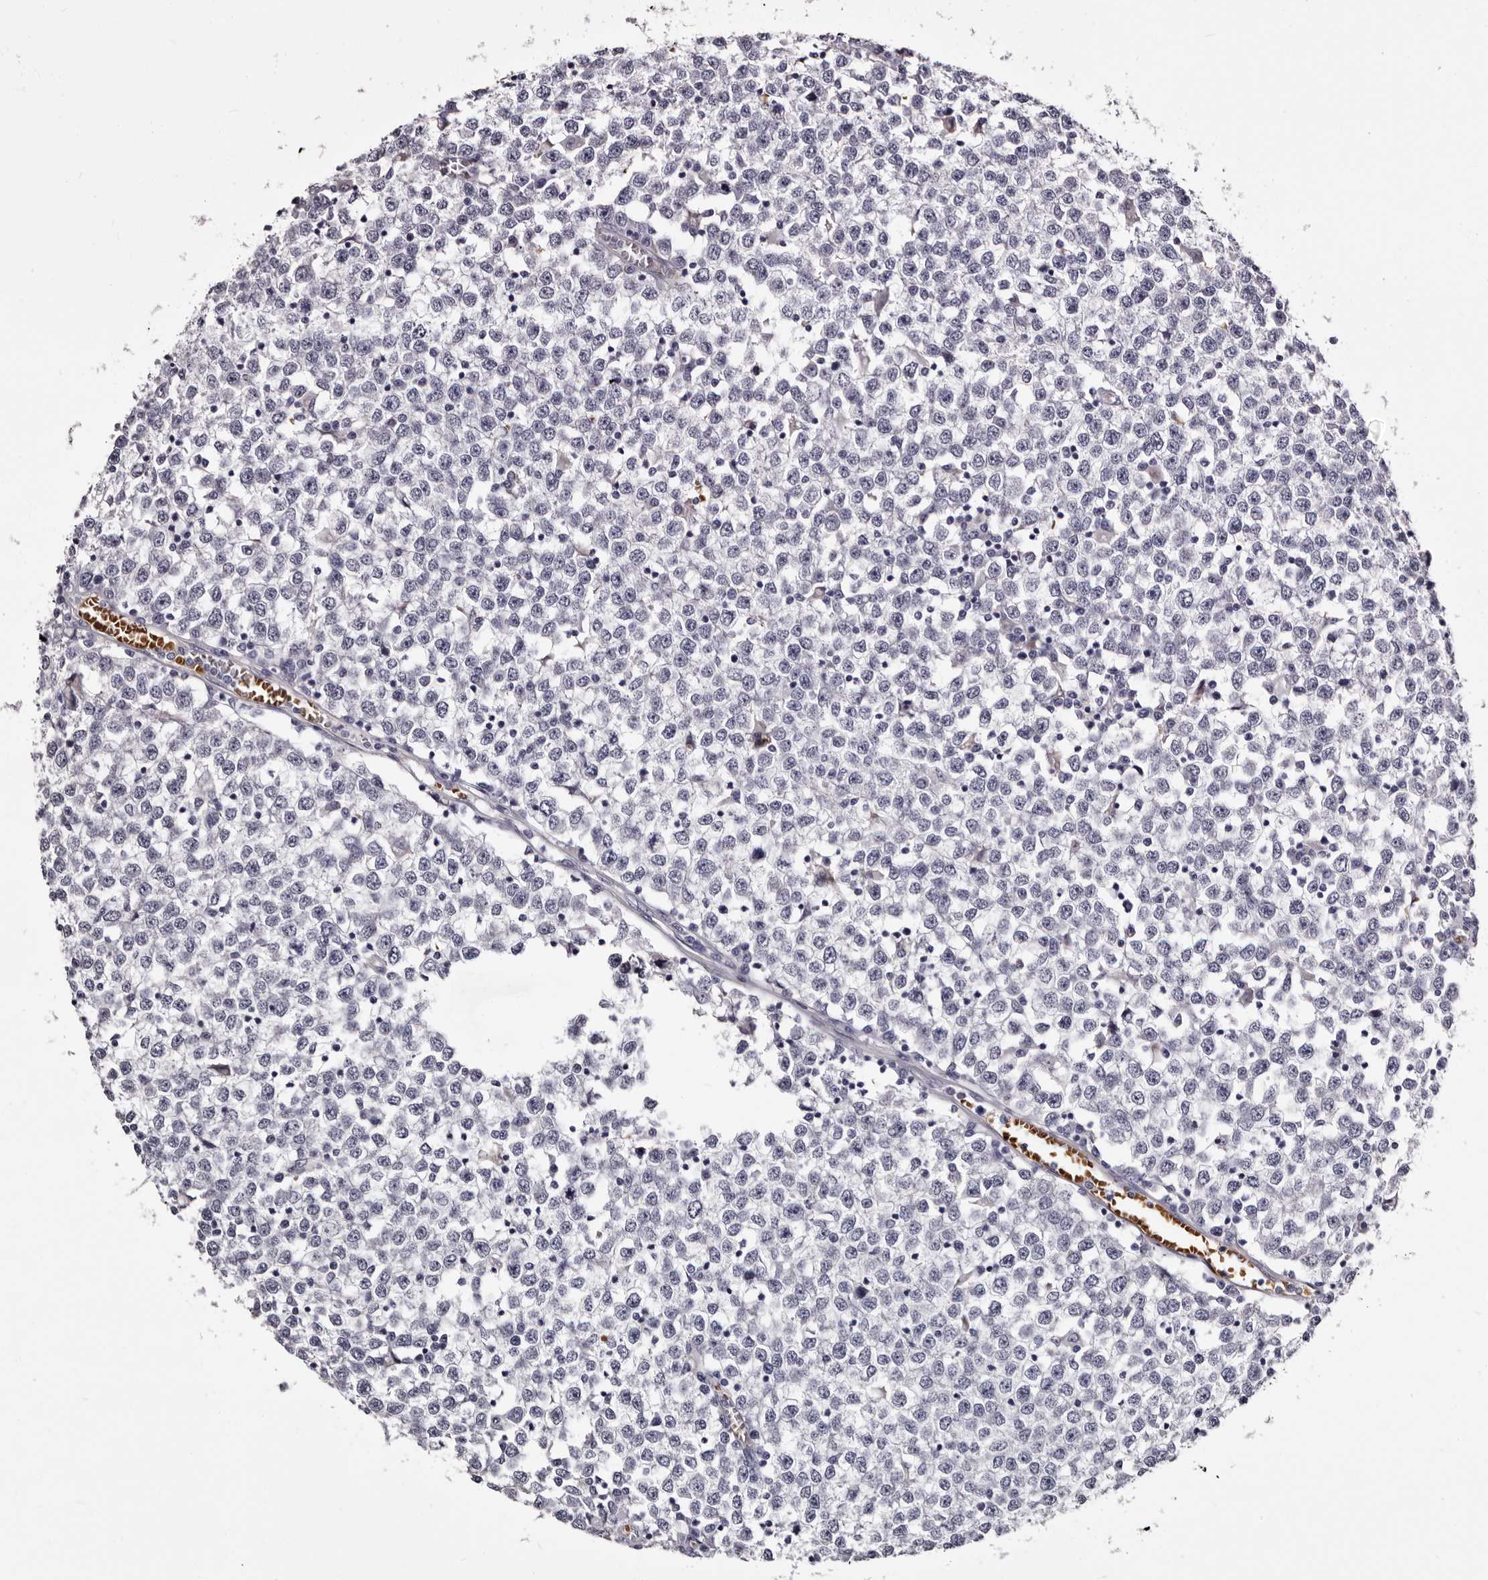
{"staining": {"intensity": "negative", "quantity": "none", "location": "none"}, "tissue": "testis cancer", "cell_type": "Tumor cells", "image_type": "cancer", "snomed": [{"axis": "morphology", "description": "Seminoma, NOS"}, {"axis": "topography", "description": "Testis"}], "caption": "The photomicrograph exhibits no significant expression in tumor cells of testis seminoma. Nuclei are stained in blue.", "gene": "BPGM", "patient": {"sex": "male", "age": 65}}